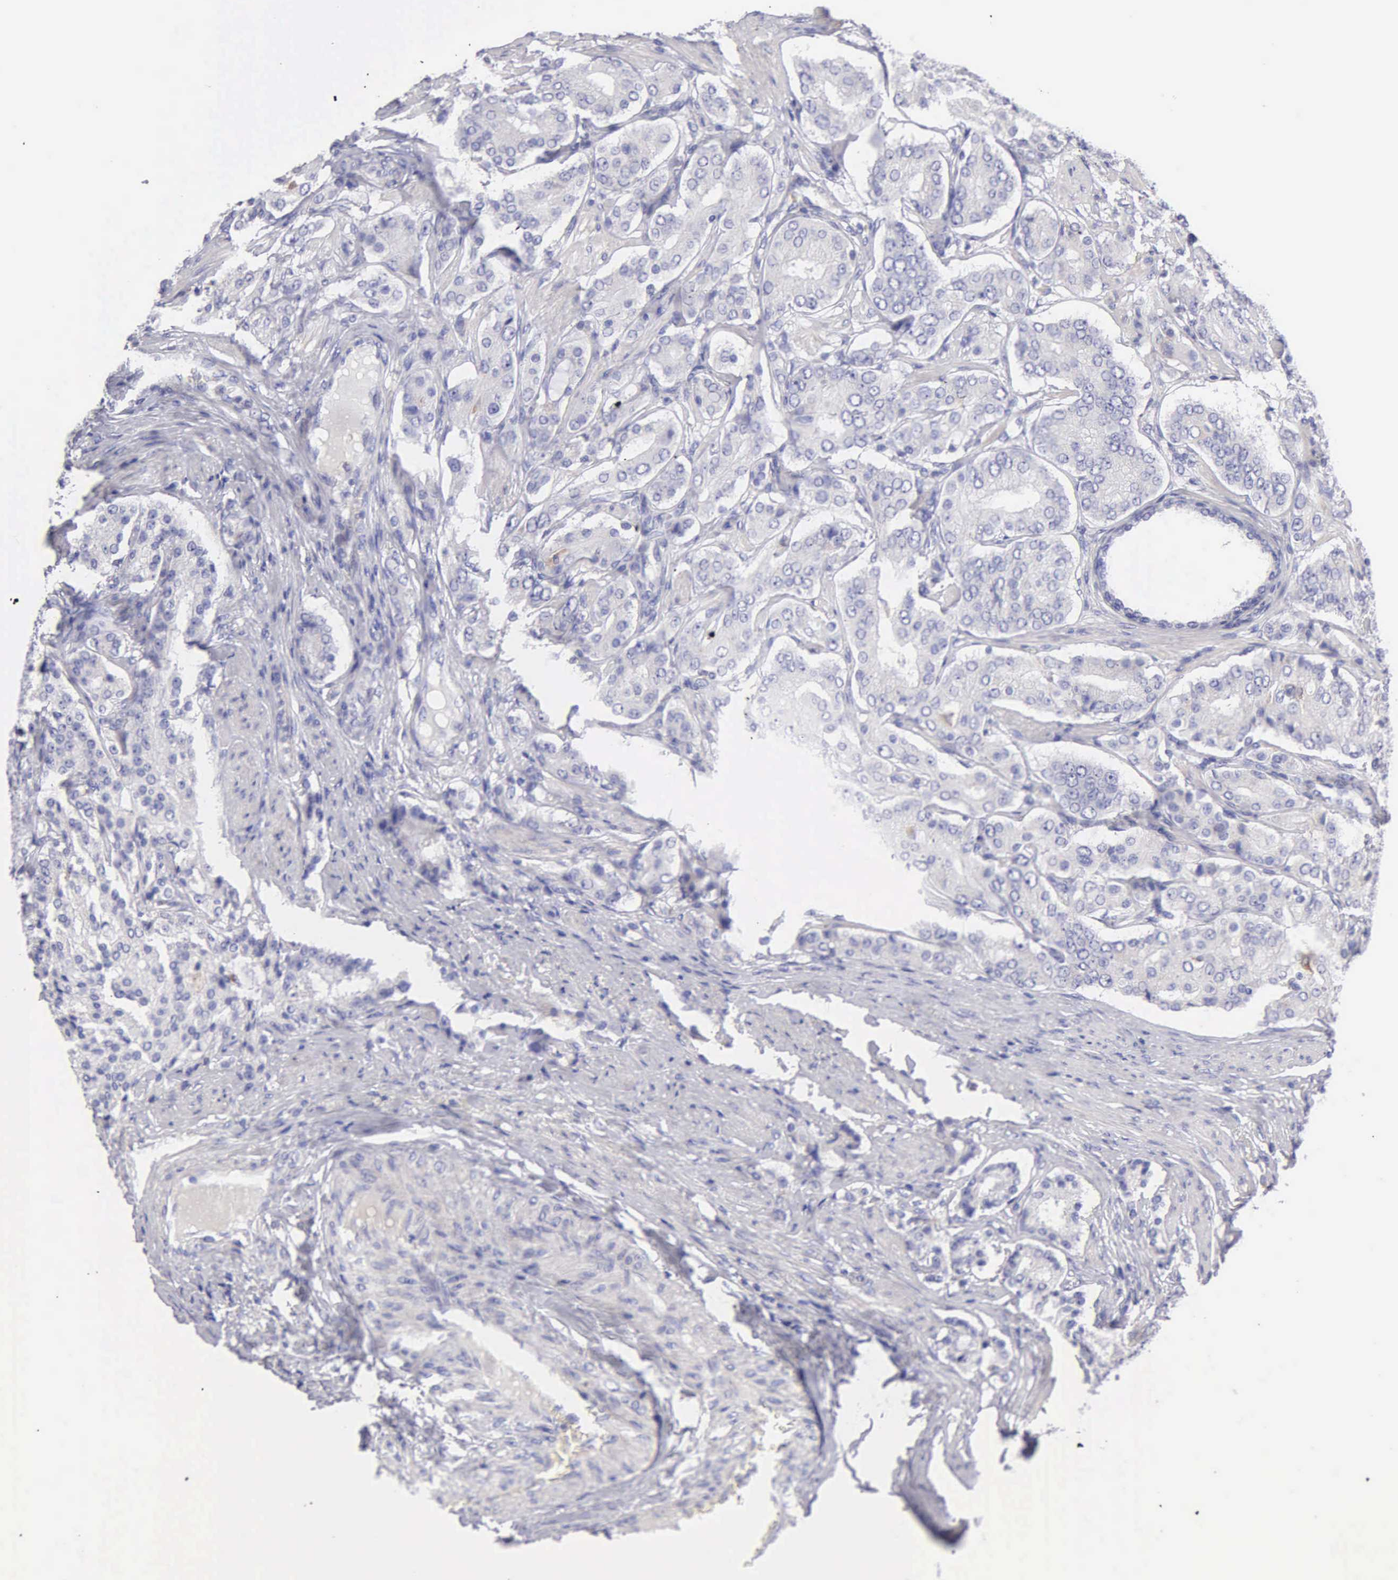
{"staining": {"intensity": "weak", "quantity": "<25%", "location": "cytoplasmic/membranous"}, "tissue": "prostate cancer", "cell_type": "Tumor cells", "image_type": "cancer", "snomed": [{"axis": "morphology", "description": "Adenocarcinoma, Medium grade"}, {"axis": "topography", "description": "Prostate"}], "caption": "DAB immunohistochemical staining of human prostate cancer reveals no significant staining in tumor cells.", "gene": "TYRP1", "patient": {"sex": "male", "age": 72}}